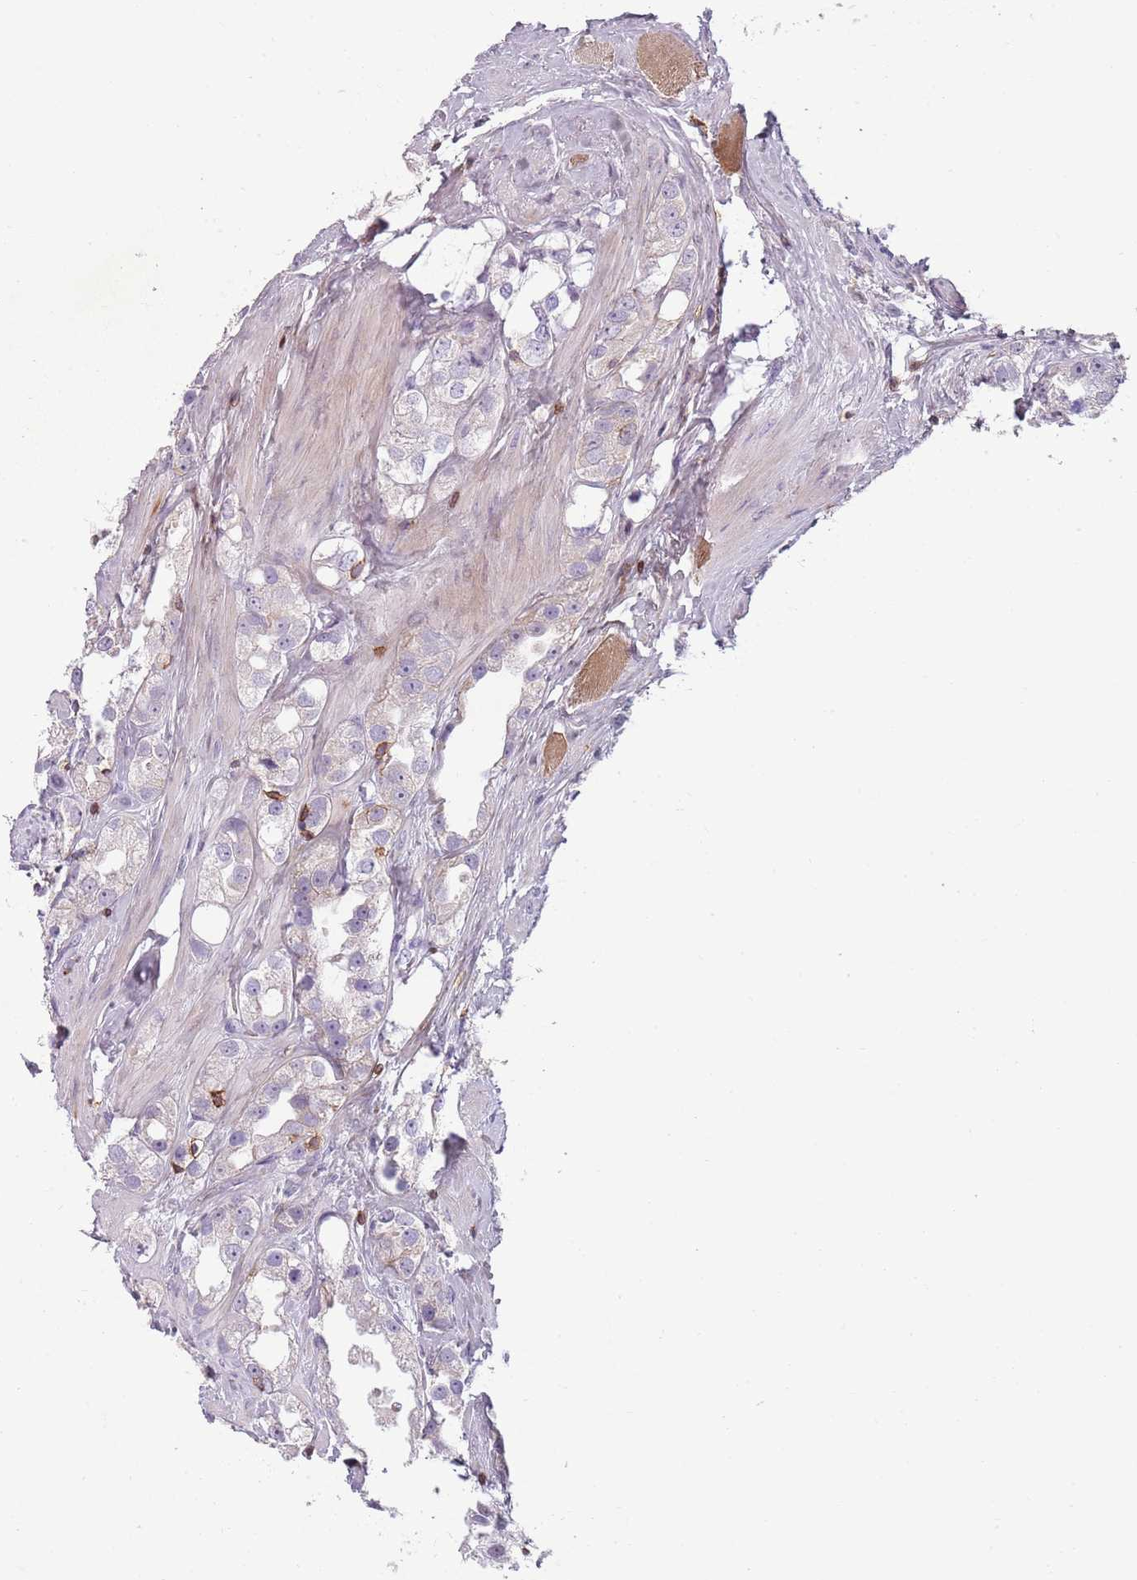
{"staining": {"intensity": "negative", "quantity": "none", "location": "none"}, "tissue": "prostate cancer", "cell_type": "Tumor cells", "image_type": "cancer", "snomed": [{"axis": "morphology", "description": "Adenocarcinoma, NOS"}, {"axis": "topography", "description": "Prostate"}], "caption": "The IHC micrograph has no significant positivity in tumor cells of prostate cancer (adenocarcinoma) tissue.", "gene": "ZNF583", "patient": {"sex": "male", "age": 79}}